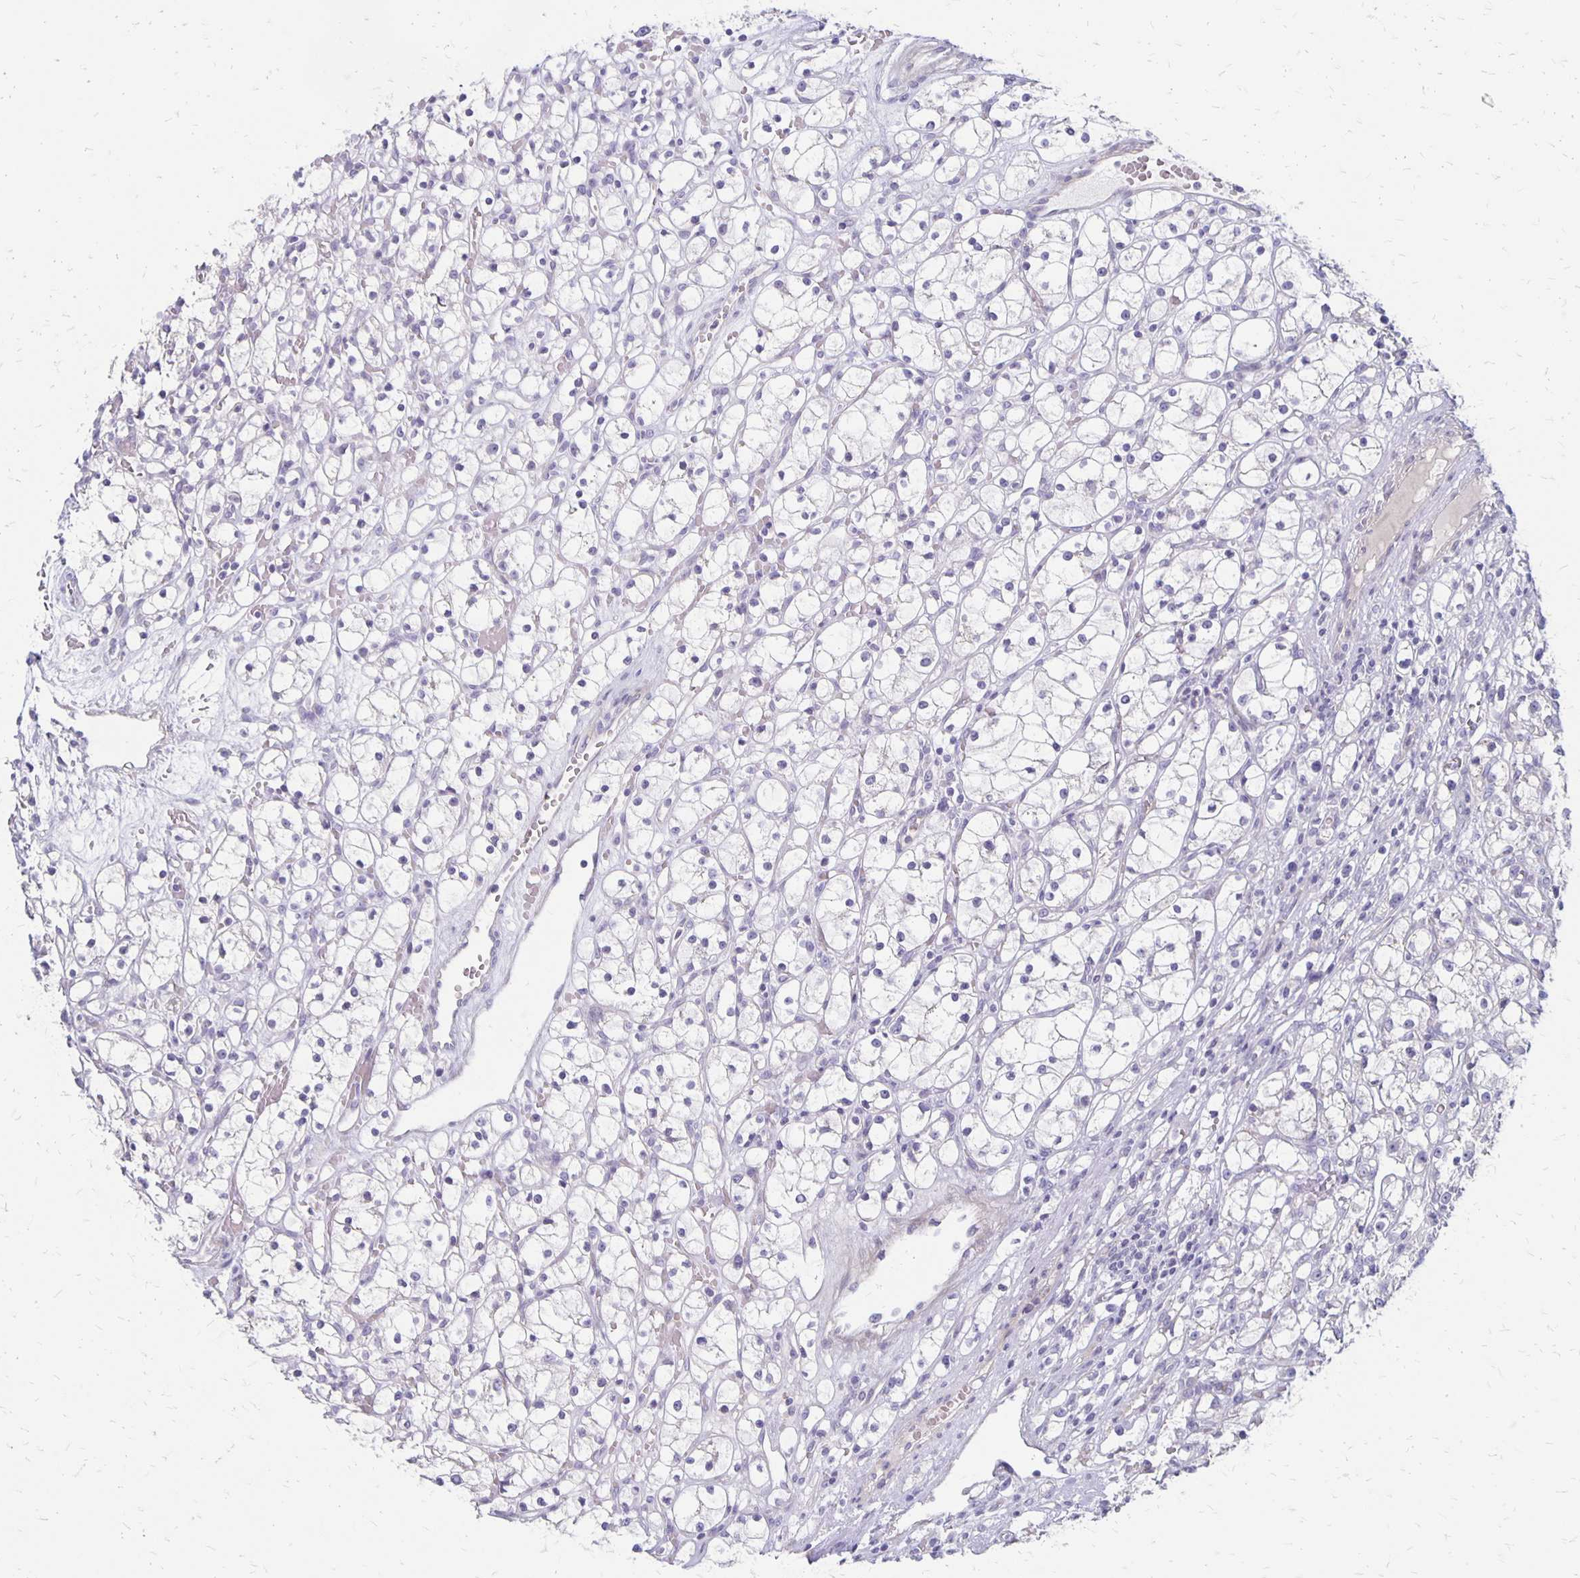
{"staining": {"intensity": "negative", "quantity": "none", "location": "none"}, "tissue": "renal cancer", "cell_type": "Tumor cells", "image_type": "cancer", "snomed": [{"axis": "morphology", "description": "Adenocarcinoma, NOS"}, {"axis": "topography", "description": "Kidney"}], "caption": "The photomicrograph exhibits no significant staining in tumor cells of renal adenocarcinoma.", "gene": "HOMER1", "patient": {"sex": "female", "age": 59}}